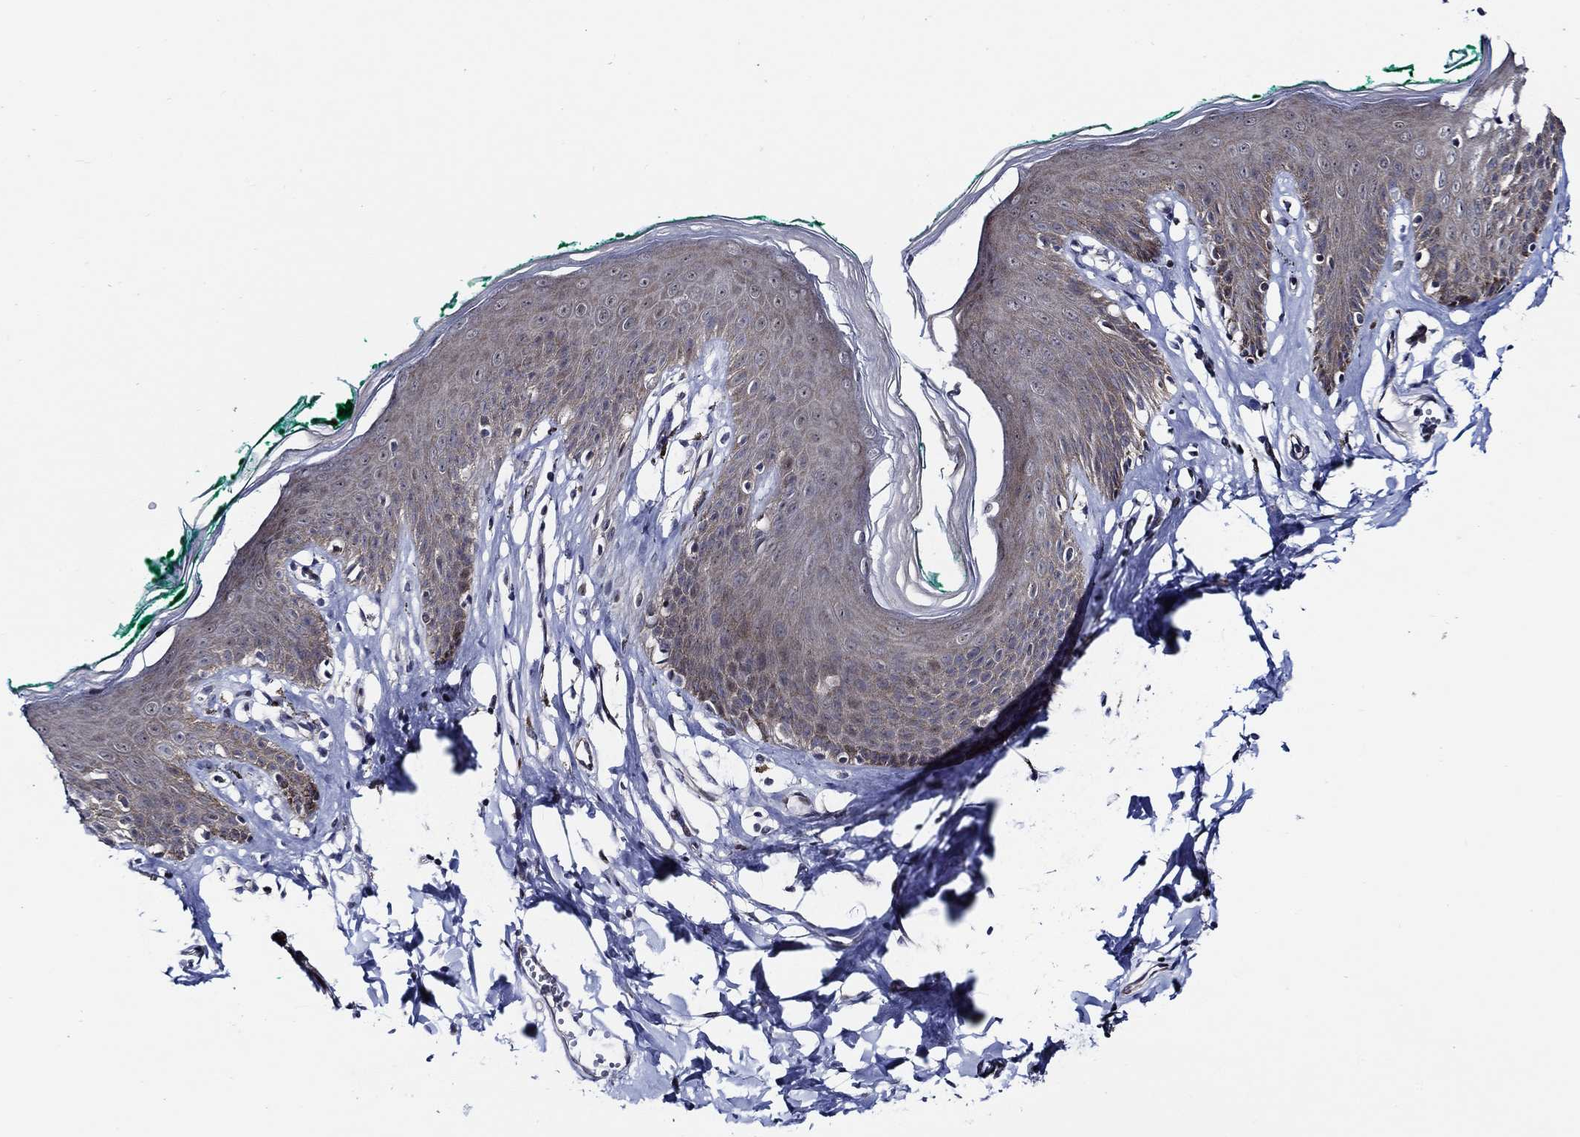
{"staining": {"intensity": "weak", "quantity": "25%-75%", "location": "cytoplasmic/membranous"}, "tissue": "skin", "cell_type": "Epidermal cells", "image_type": "normal", "snomed": [{"axis": "morphology", "description": "Normal tissue, NOS"}, {"axis": "topography", "description": "Vulva"}], "caption": "This histopathology image reveals IHC staining of benign human skin, with low weak cytoplasmic/membranous expression in approximately 25%-75% of epidermal cells.", "gene": "C8orf48", "patient": {"sex": "female", "age": 66}}